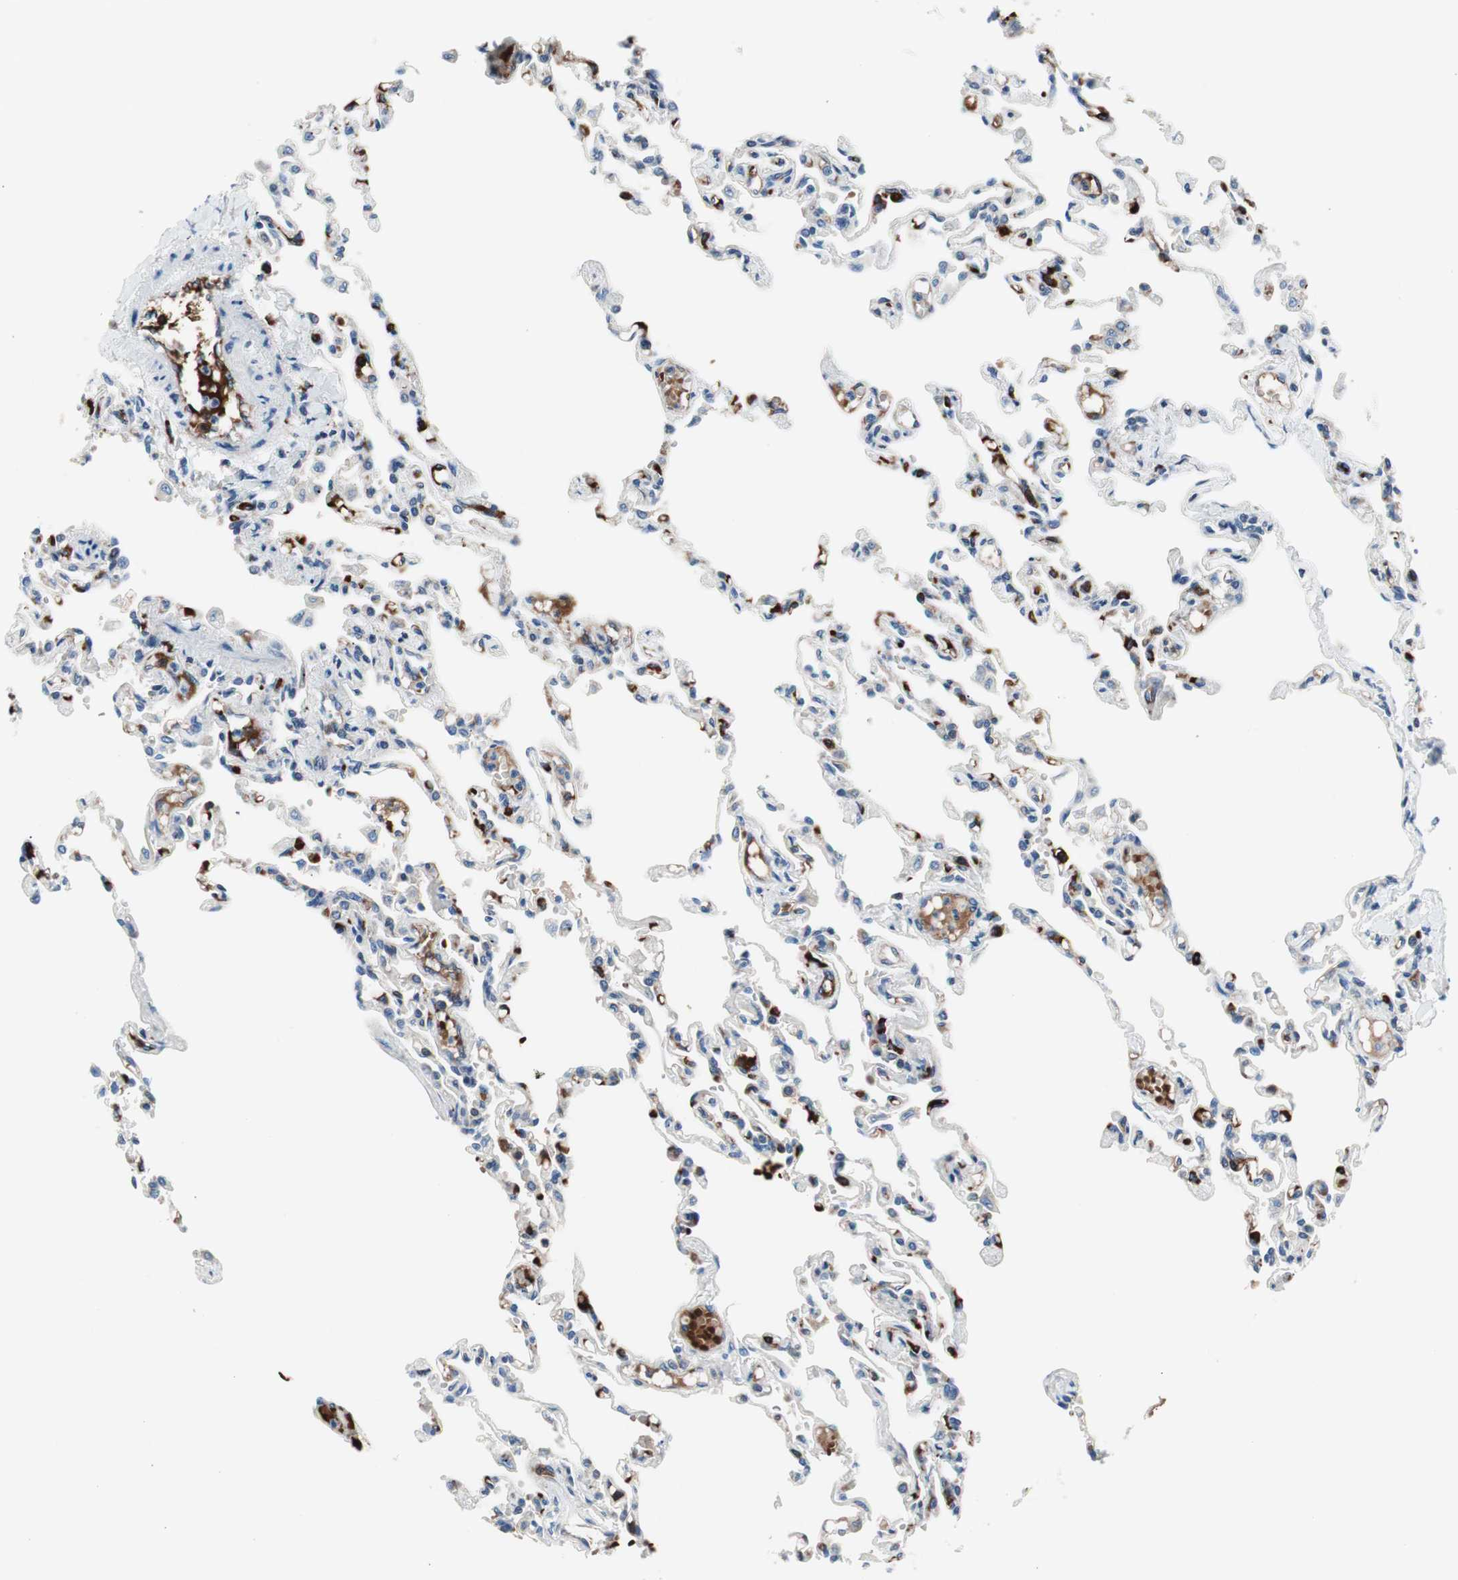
{"staining": {"intensity": "strong", "quantity": "25%-75%", "location": "cytoplasmic/membranous"}, "tissue": "lung", "cell_type": "Alveolar cells", "image_type": "normal", "snomed": [{"axis": "morphology", "description": "Normal tissue, NOS"}, {"axis": "topography", "description": "Lung"}], "caption": "Immunohistochemical staining of benign lung displays strong cytoplasmic/membranous protein staining in about 25%-75% of alveolar cells.", "gene": "PRDX2", "patient": {"sex": "male", "age": 21}}